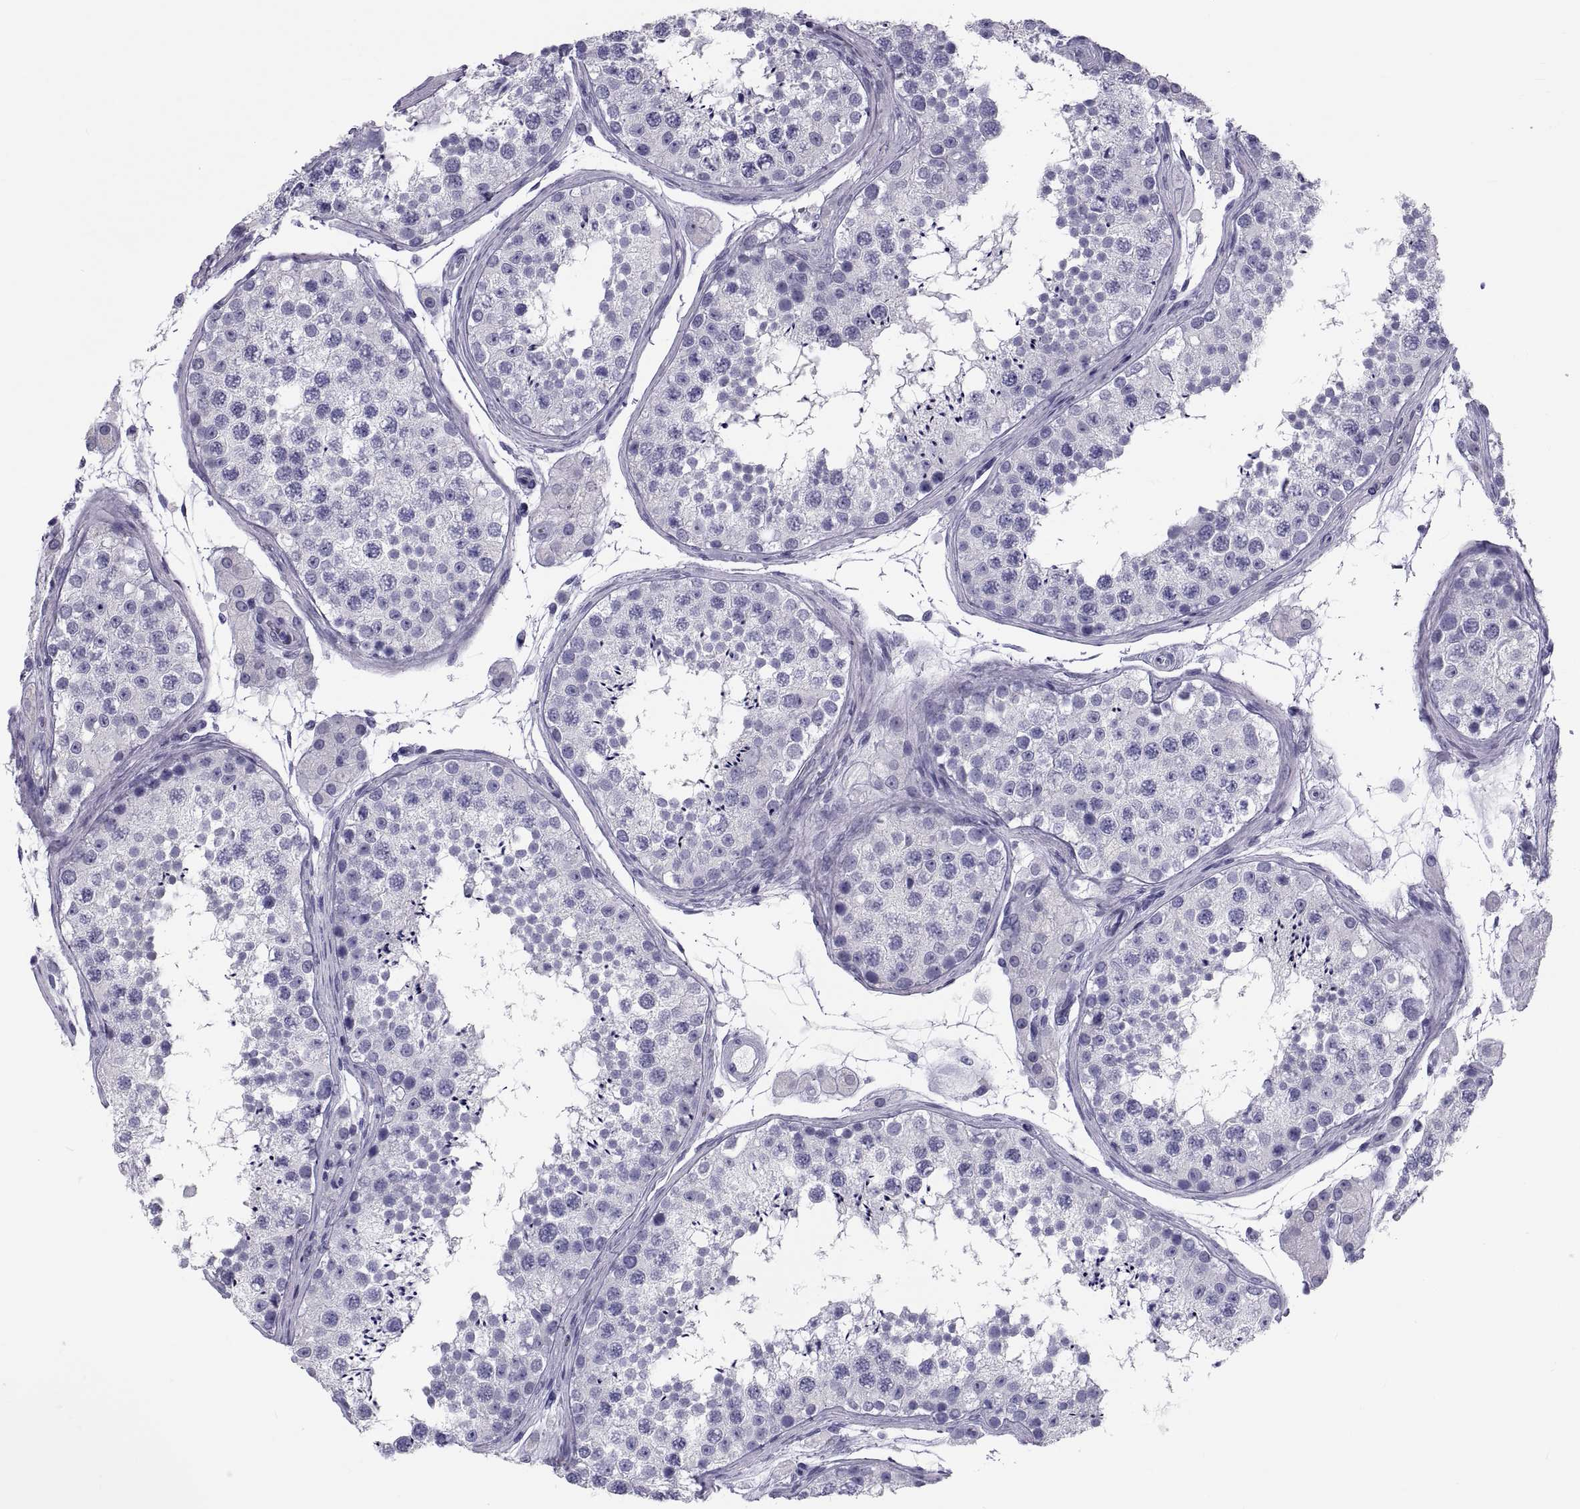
{"staining": {"intensity": "negative", "quantity": "none", "location": "none"}, "tissue": "testis", "cell_type": "Cells in seminiferous ducts", "image_type": "normal", "snomed": [{"axis": "morphology", "description": "Normal tissue, NOS"}, {"axis": "topography", "description": "Testis"}], "caption": "High power microscopy histopathology image of an immunohistochemistry (IHC) photomicrograph of benign testis, revealing no significant expression in cells in seminiferous ducts. (Stains: DAB IHC with hematoxylin counter stain, Microscopy: brightfield microscopy at high magnification).", "gene": "DEFB129", "patient": {"sex": "male", "age": 41}}